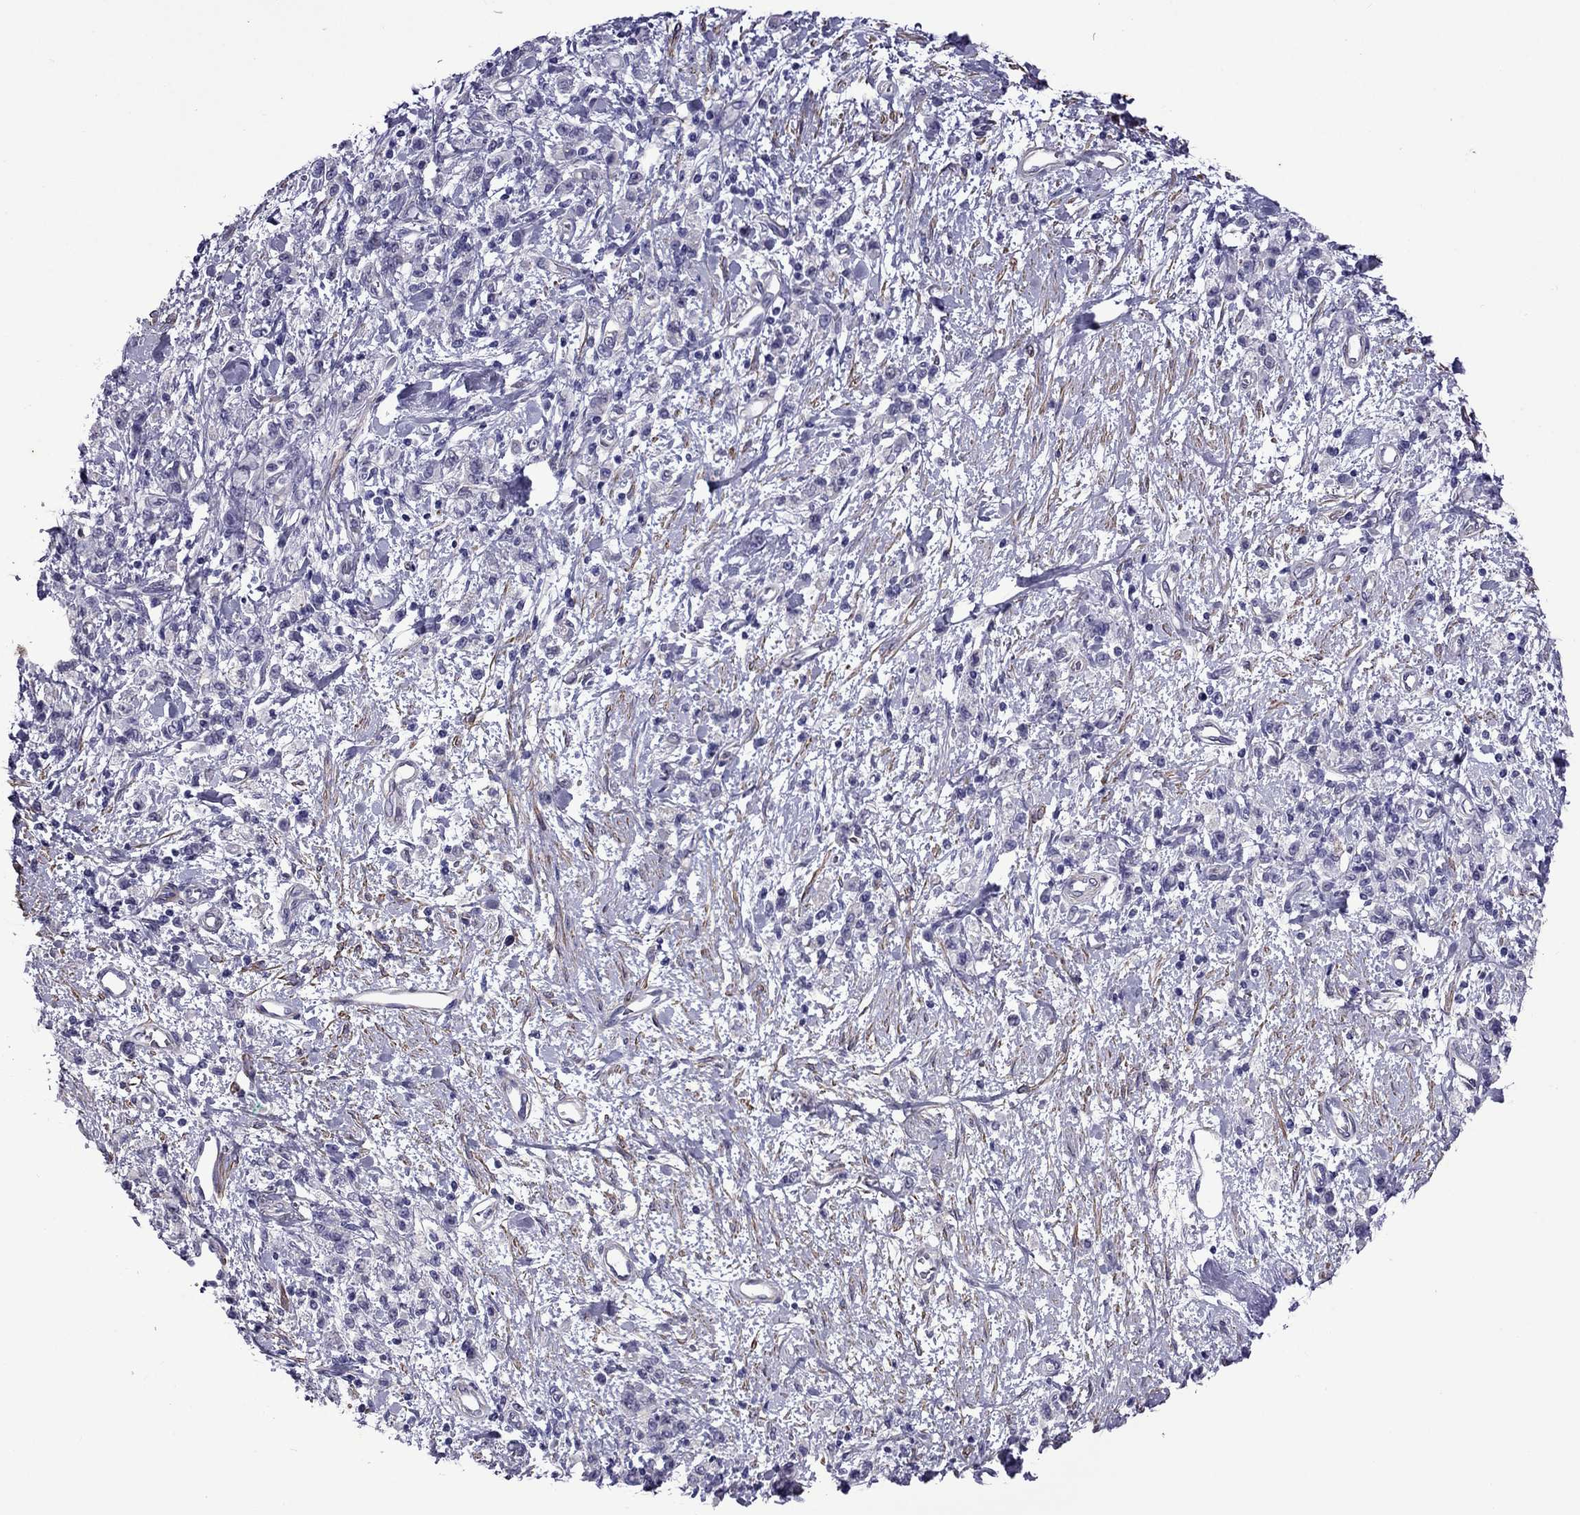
{"staining": {"intensity": "negative", "quantity": "none", "location": "none"}, "tissue": "stomach cancer", "cell_type": "Tumor cells", "image_type": "cancer", "snomed": [{"axis": "morphology", "description": "Adenocarcinoma, NOS"}, {"axis": "topography", "description": "Stomach"}], "caption": "Tumor cells are negative for brown protein staining in stomach cancer. (DAB immunohistochemistry visualized using brightfield microscopy, high magnification).", "gene": "CHRNA5", "patient": {"sex": "male", "age": 77}}